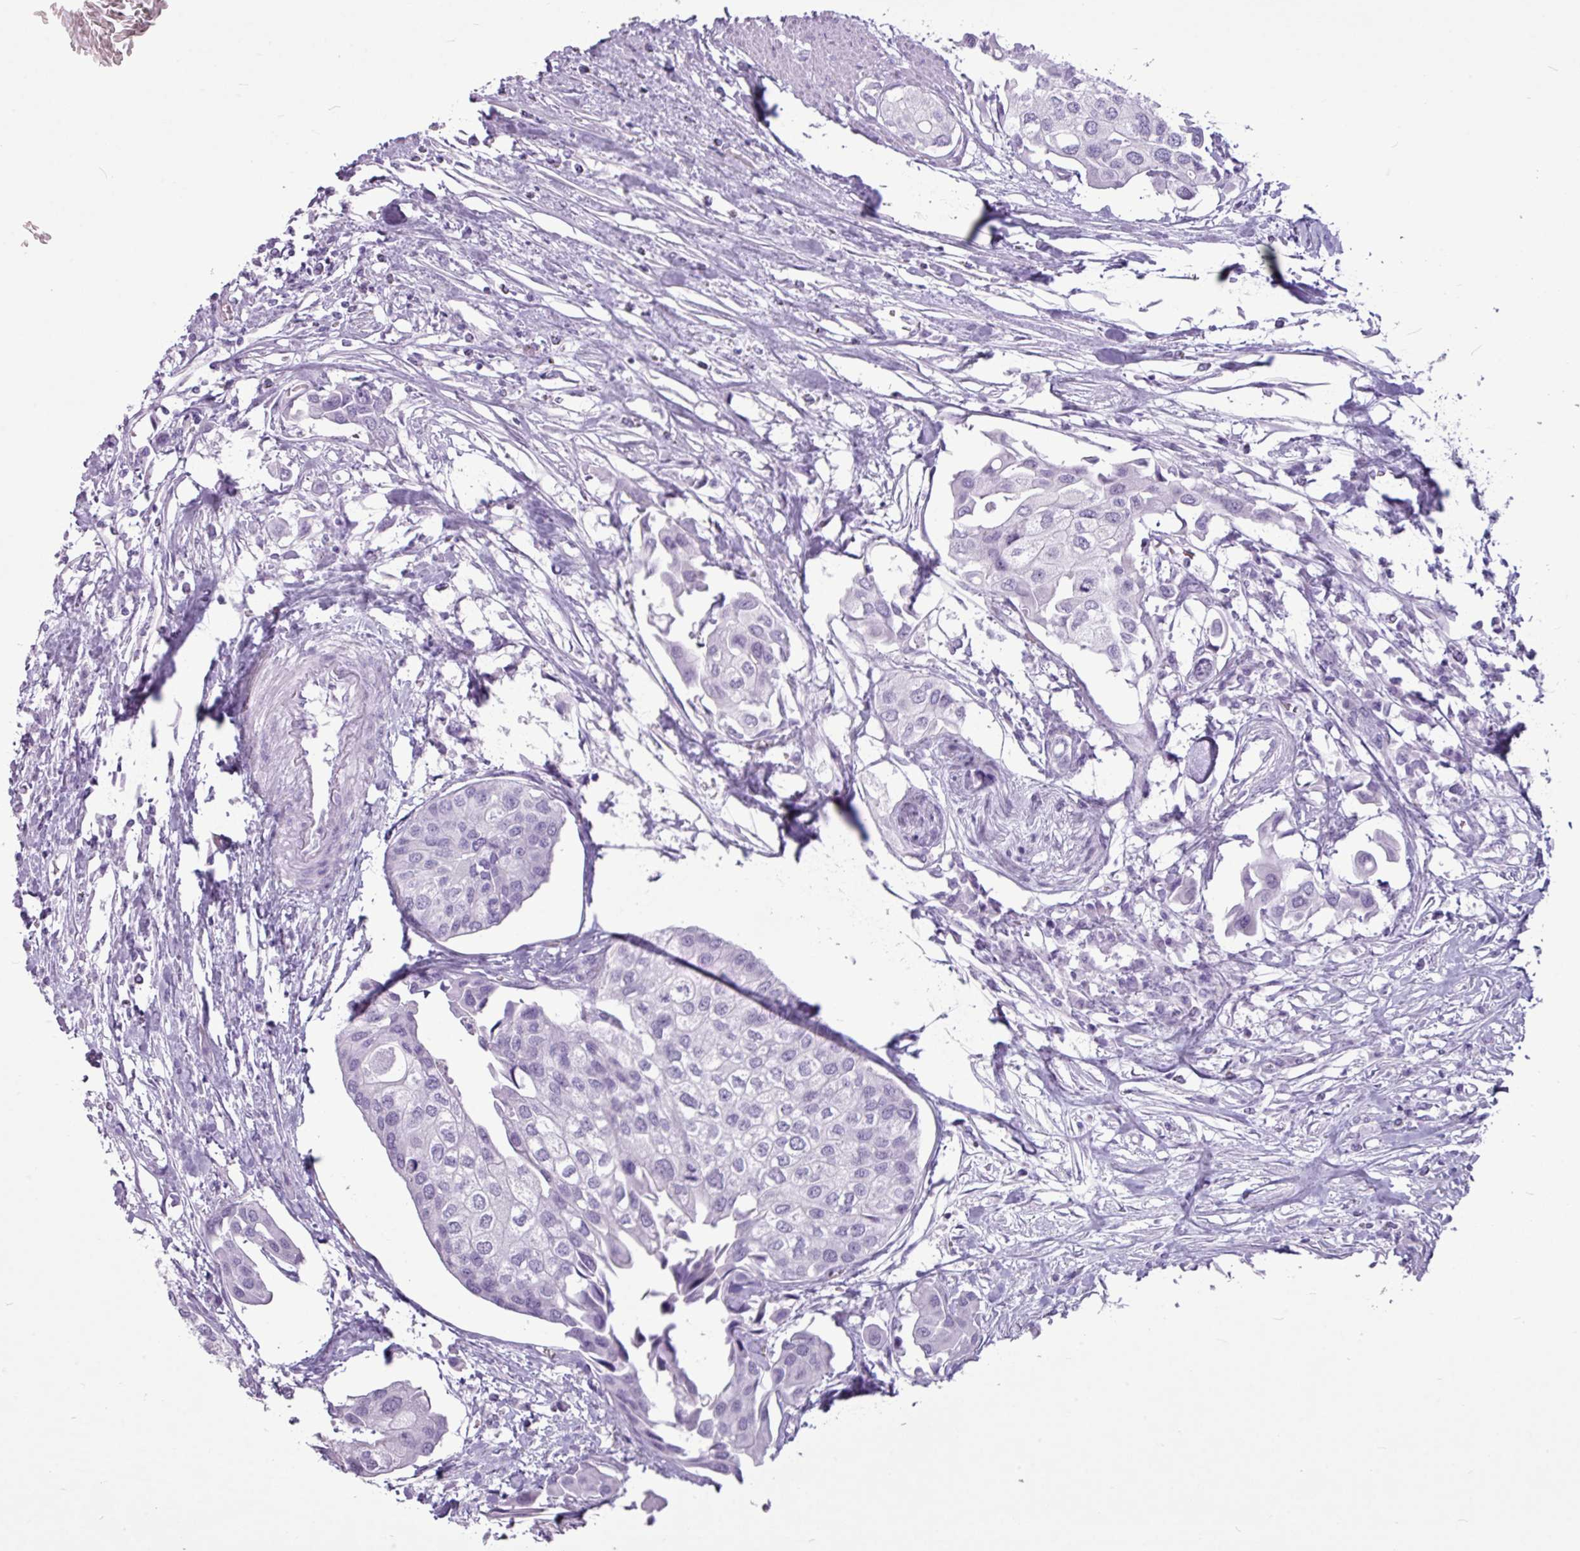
{"staining": {"intensity": "negative", "quantity": "none", "location": "none"}, "tissue": "urothelial cancer", "cell_type": "Tumor cells", "image_type": "cancer", "snomed": [{"axis": "morphology", "description": "Urothelial carcinoma, High grade"}, {"axis": "topography", "description": "Urinary bladder"}], "caption": "The IHC micrograph has no significant expression in tumor cells of high-grade urothelial carcinoma tissue.", "gene": "AMY1B", "patient": {"sex": "male", "age": 64}}